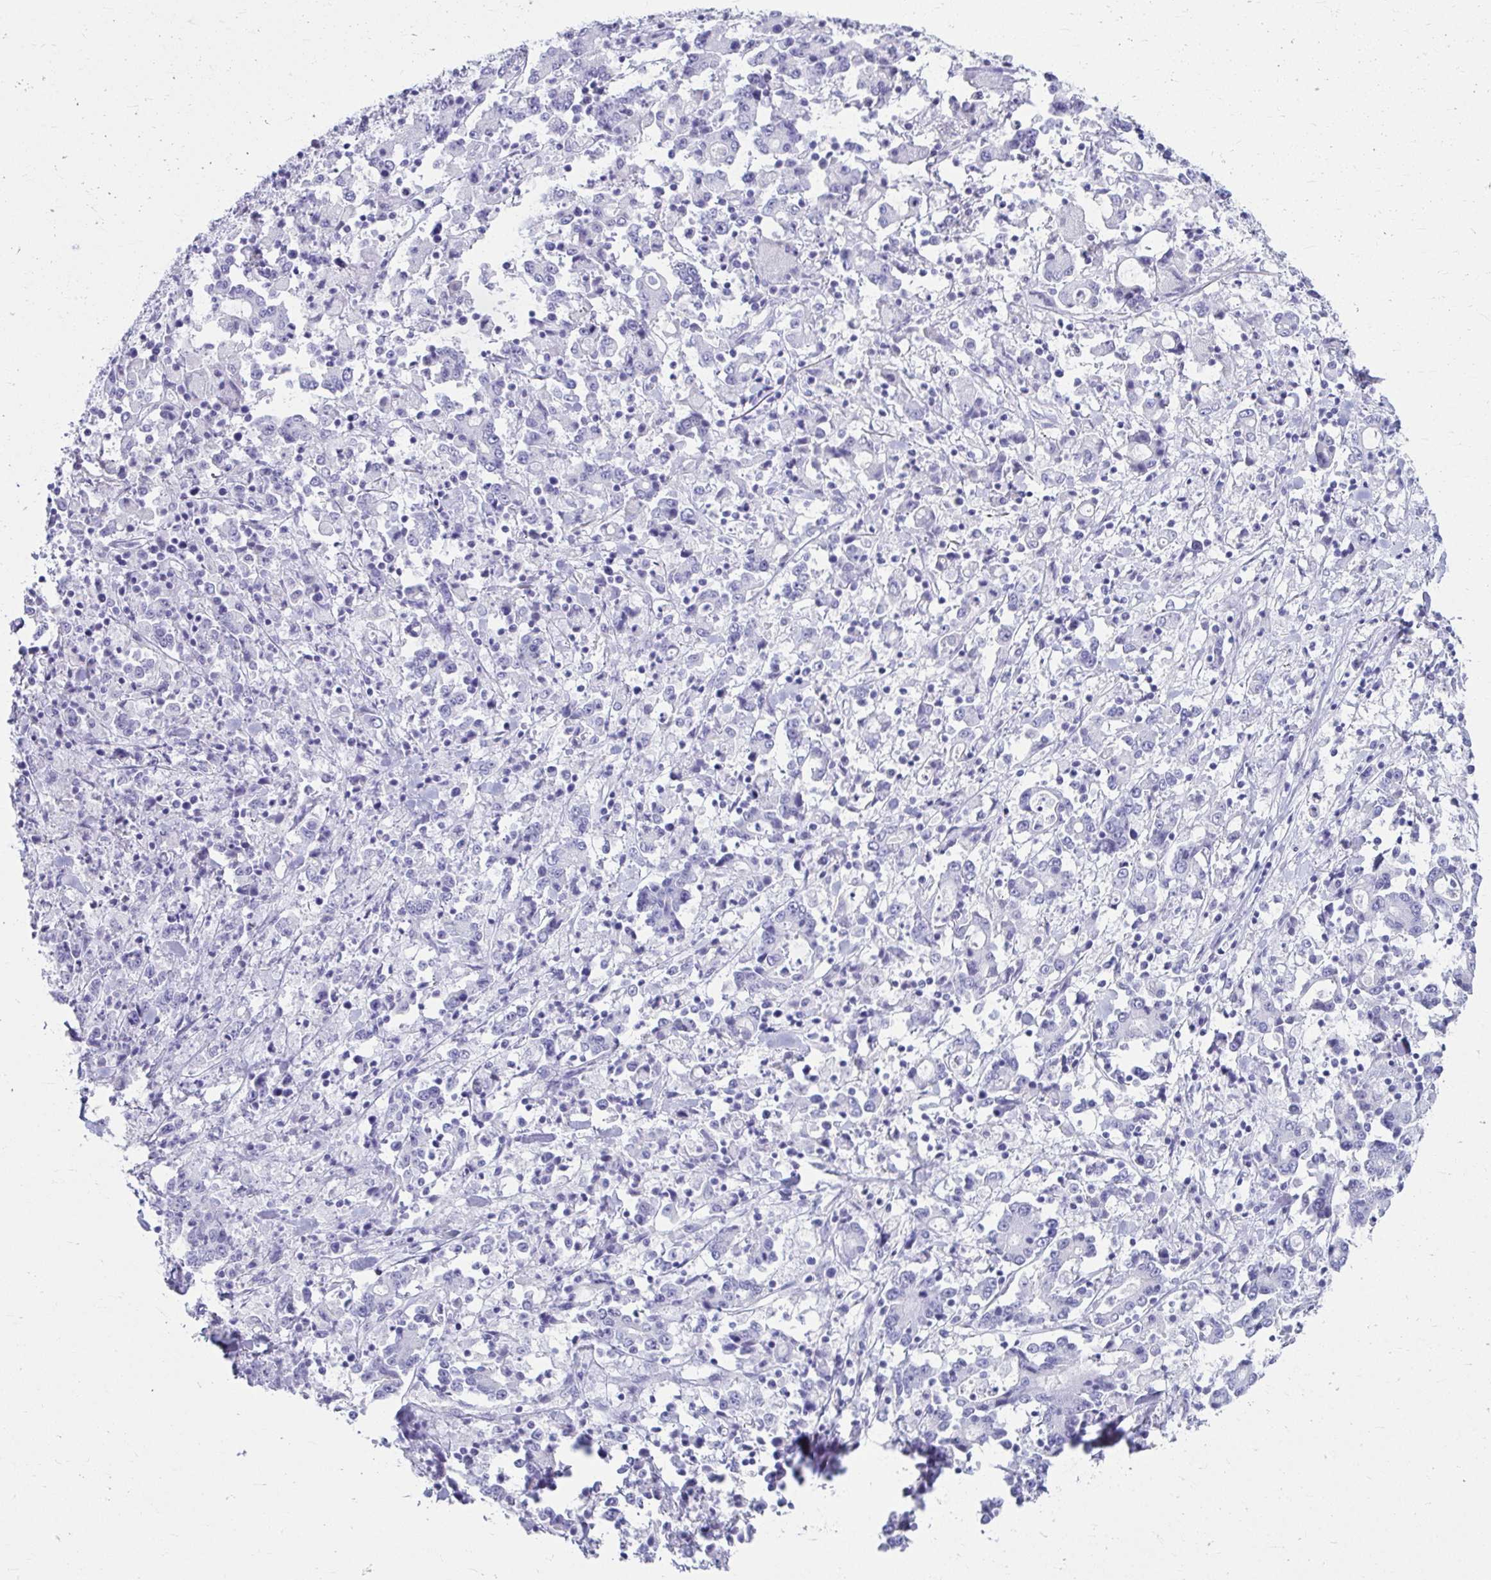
{"staining": {"intensity": "negative", "quantity": "none", "location": "none"}, "tissue": "stomach cancer", "cell_type": "Tumor cells", "image_type": "cancer", "snomed": [{"axis": "morphology", "description": "Adenocarcinoma, NOS"}, {"axis": "topography", "description": "Stomach, upper"}], "caption": "A histopathology image of human stomach adenocarcinoma is negative for staining in tumor cells.", "gene": "ATP4B", "patient": {"sex": "male", "age": 68}}